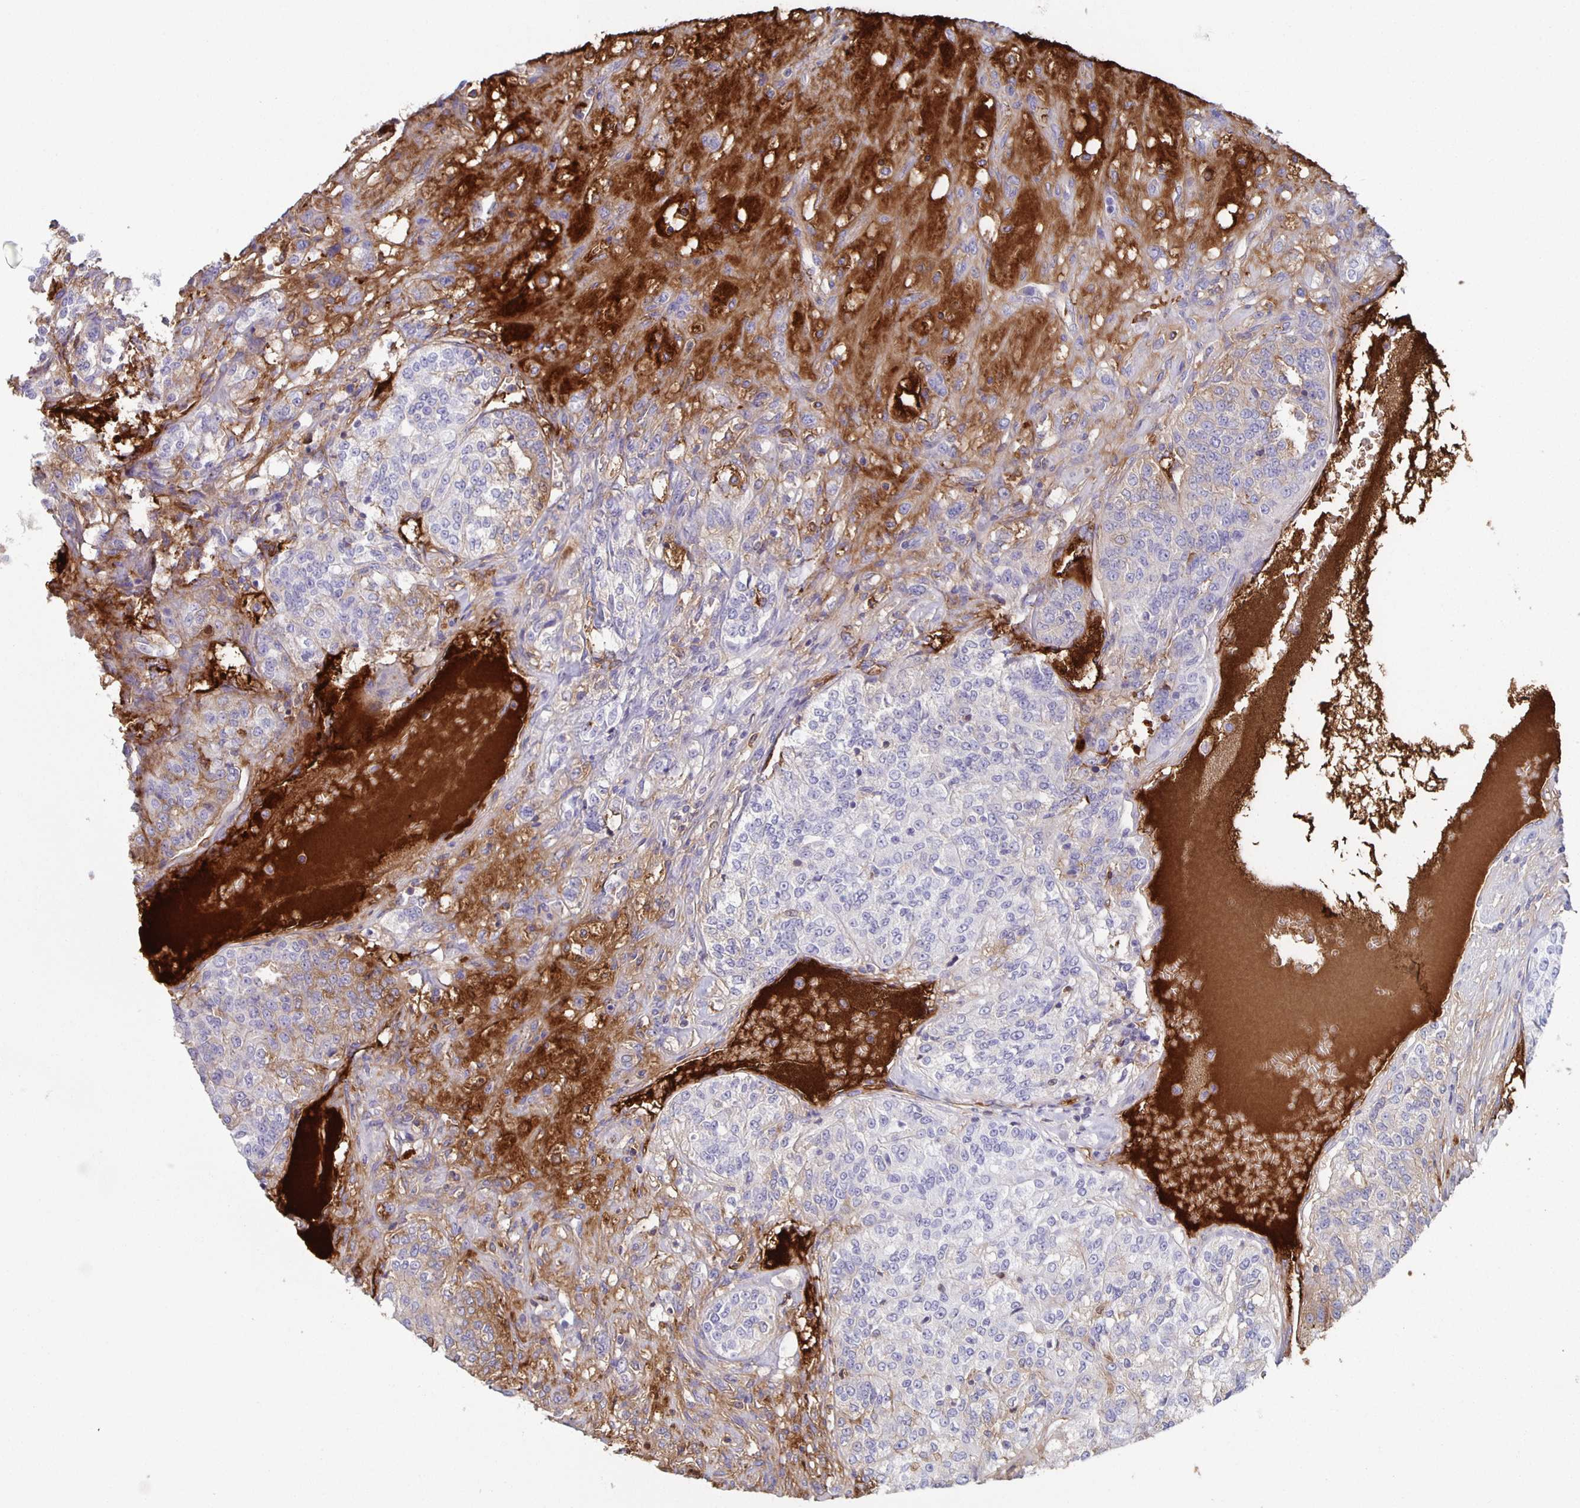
{"staining": {"intensity": "weak", "quantity": "<25%", "location": "cytoplasmic/membranous"}, "tissue": "renal cancer", "cell_type": "Tumor cells", "image_type": "cancer", "snomed": [{"axis": "morphology", "description": "Adenocarcinoma, NOS"}, {"axis": "topography", "description": "Kidney"}], "caption": "There is no significant positivity in tumor cells of renal adenocarcinoma.", "gene": "FGA", "patient": {"sex": "female", "age": 63}}